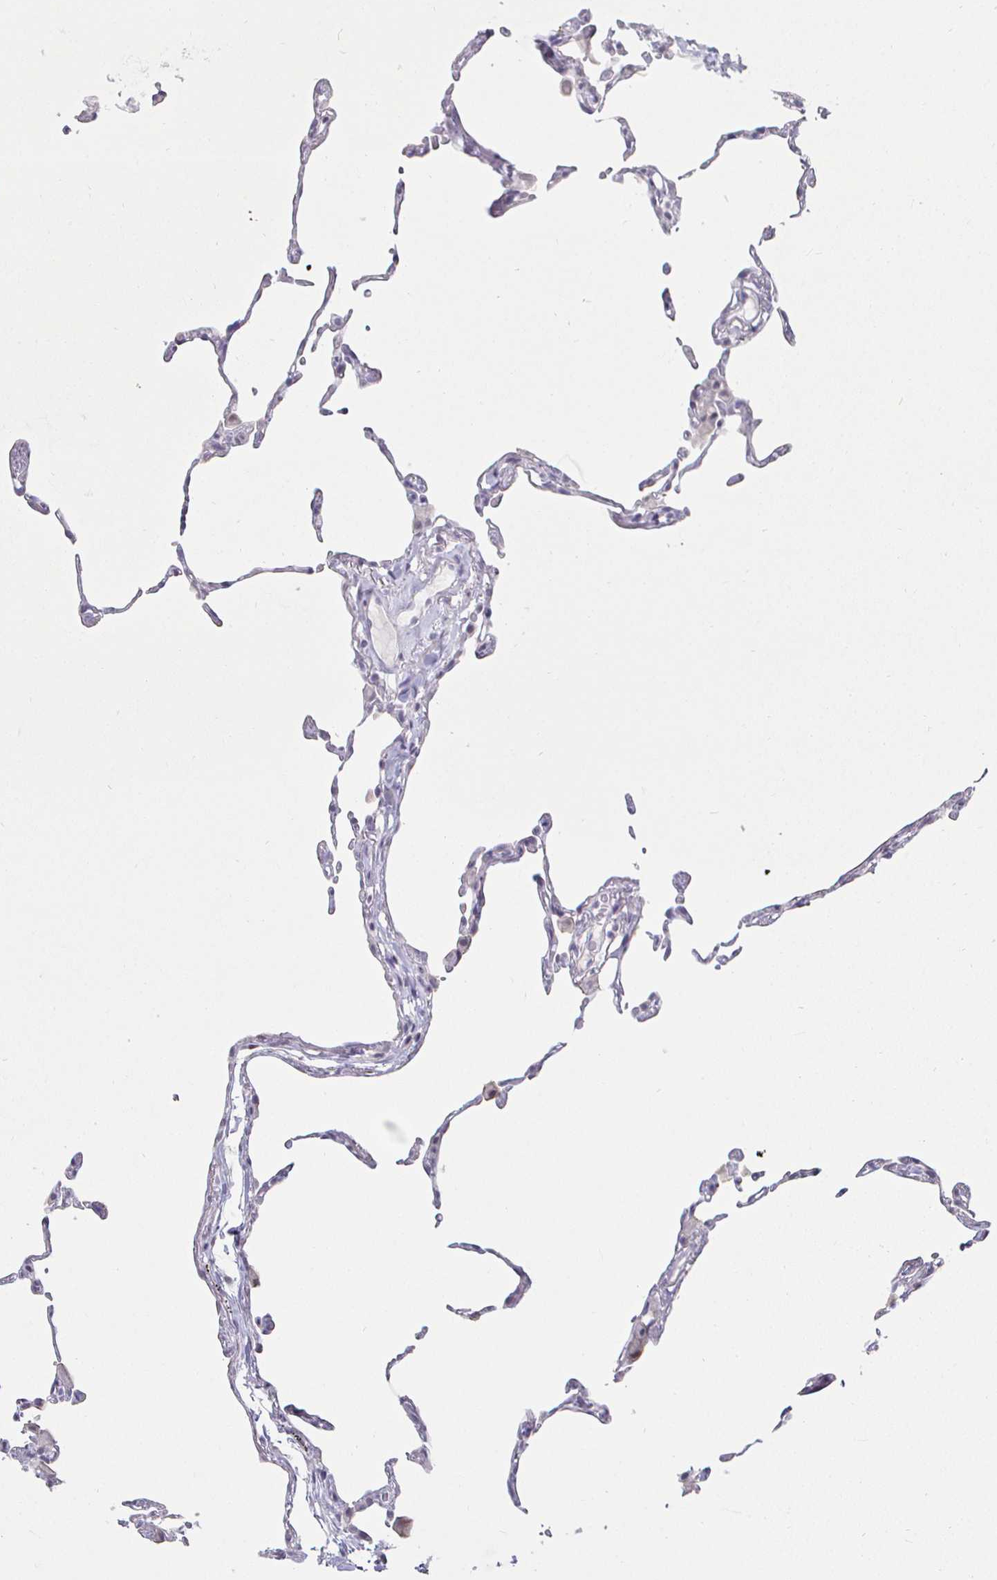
{"staining": {"intensity": "negative", "quantity": "none", "location": "none"}, "tissue": "lung", "cell_type": "Alveolar cells", "image_type": "normal", "snomed": [{"axis": "morphology", "description": "Normal tissue, NOS"}, {"axis": "topography", "description": "Lung"}], "caption": "There is no significant positivity in alveolar cells of lung. (DAB (3,3'-diaminobenzidine) IHC visualized using brightfield microscopy, high magnification).", "gene": "MLH1", "patient": {"sex": "female", "age": 57}}